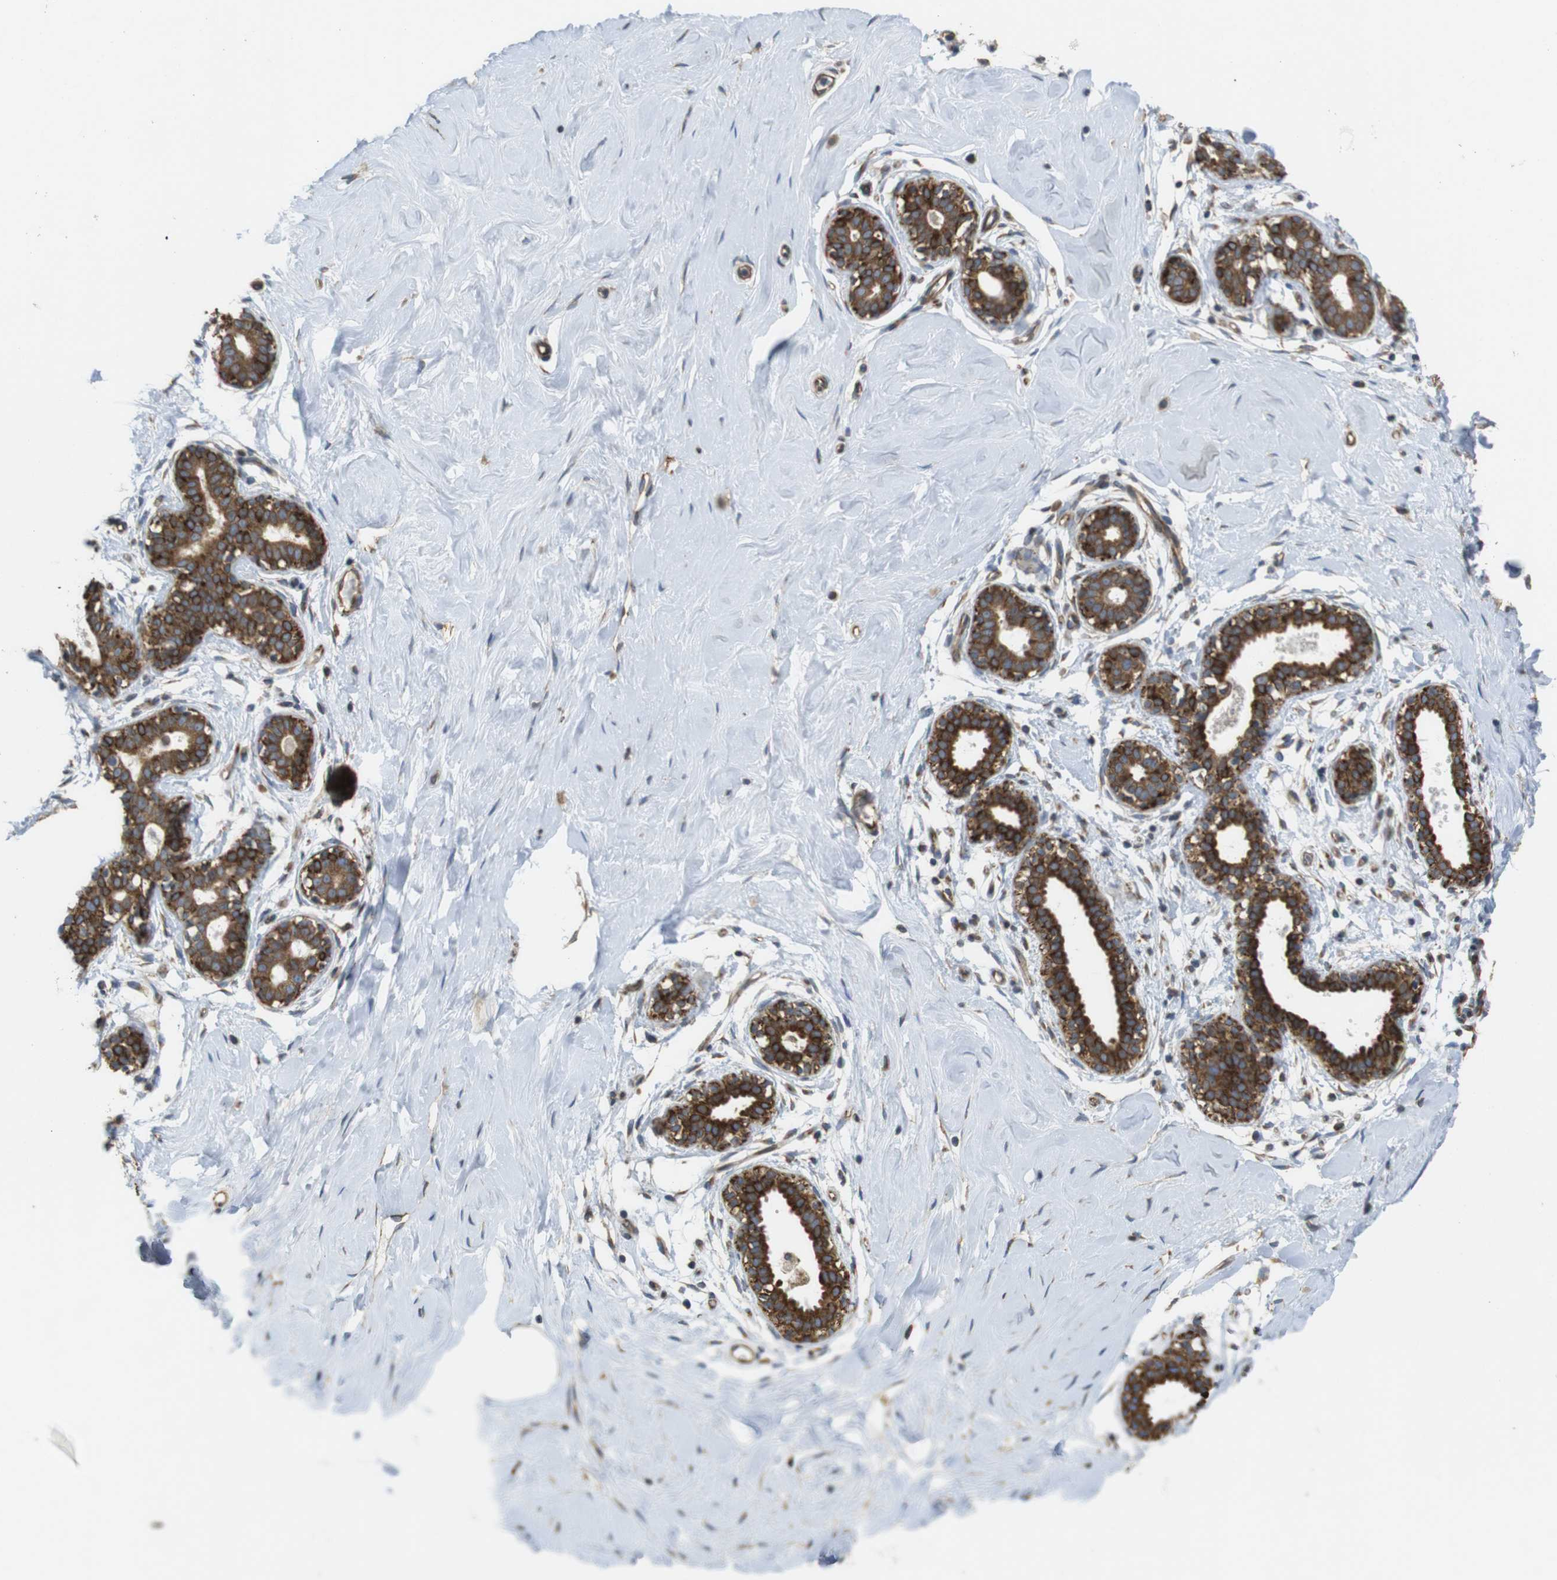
{"staining": {"intensity": "weak", "quantity": ">75%", "location": "cytoplasmic/membranous"}, "tissue": "breast", "cell_type": "Adipocytes", "image_type": "normal", "snomed": [{"axis": "morphology", "description": "Normal tissue, NOS"}, {"axis": "topography", "description": "Breast"}], "caption": "Immunohistochemical staining of normal human breast demonstrates low levels of weak cytoplasmic/membranous staining in about >75% of adipocytes. The staining is performed using DAB (3,3'-diaminobenzidine) brown chromogen to label protein expression. The nuclei are counter-stained blue using hematoxylin.", "gene": "PCNX2", "patient": {"sex": "female", "age": 23}}